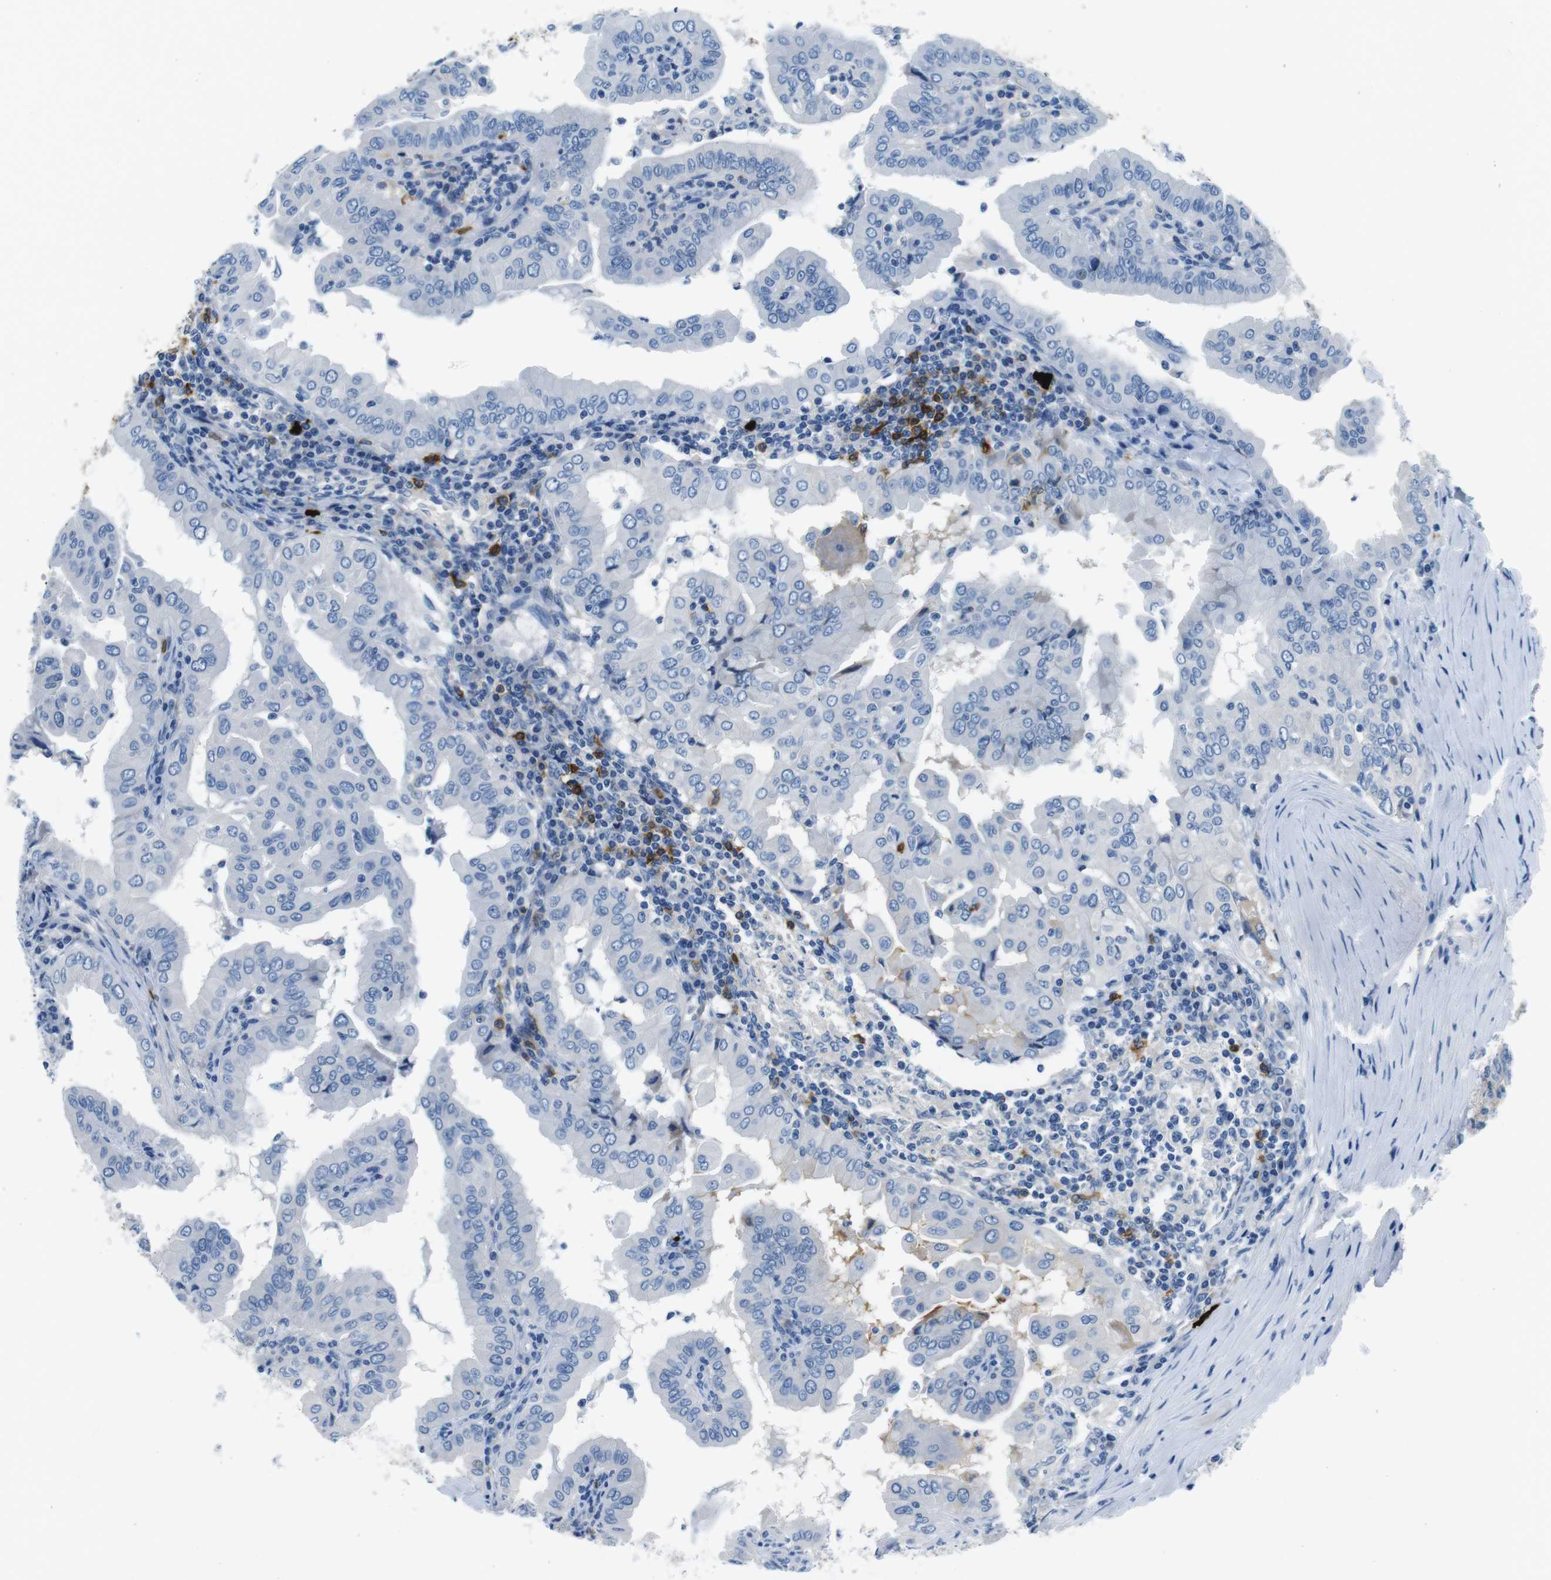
{"staining": {"intensity": "negative", "quantity": "none", "location": "none"}, "tissue": "thyroid cancer", "cell_type": "Tumor cells", "image_type": "cancer", "snomed": [{"axis": "morphology", "description": "Papillary adenocarcinoma, NOS"}, {"axis": "topography", "description": "Thyroid gland"}], "caption": "Immunohistochemistry image of neoplastic tissue: human thyroid cancer (papillary adenocarcinoma) stained with DAB (3,3'-diaminobenzidine) exhibits no significant protein staining in tumor cells. The staining is performed using DAB brown chromogen with nuclei counter-stained in using hematoxylin.", "gene": "IGHD", "patient": {"sex": "male", "age": 33}}